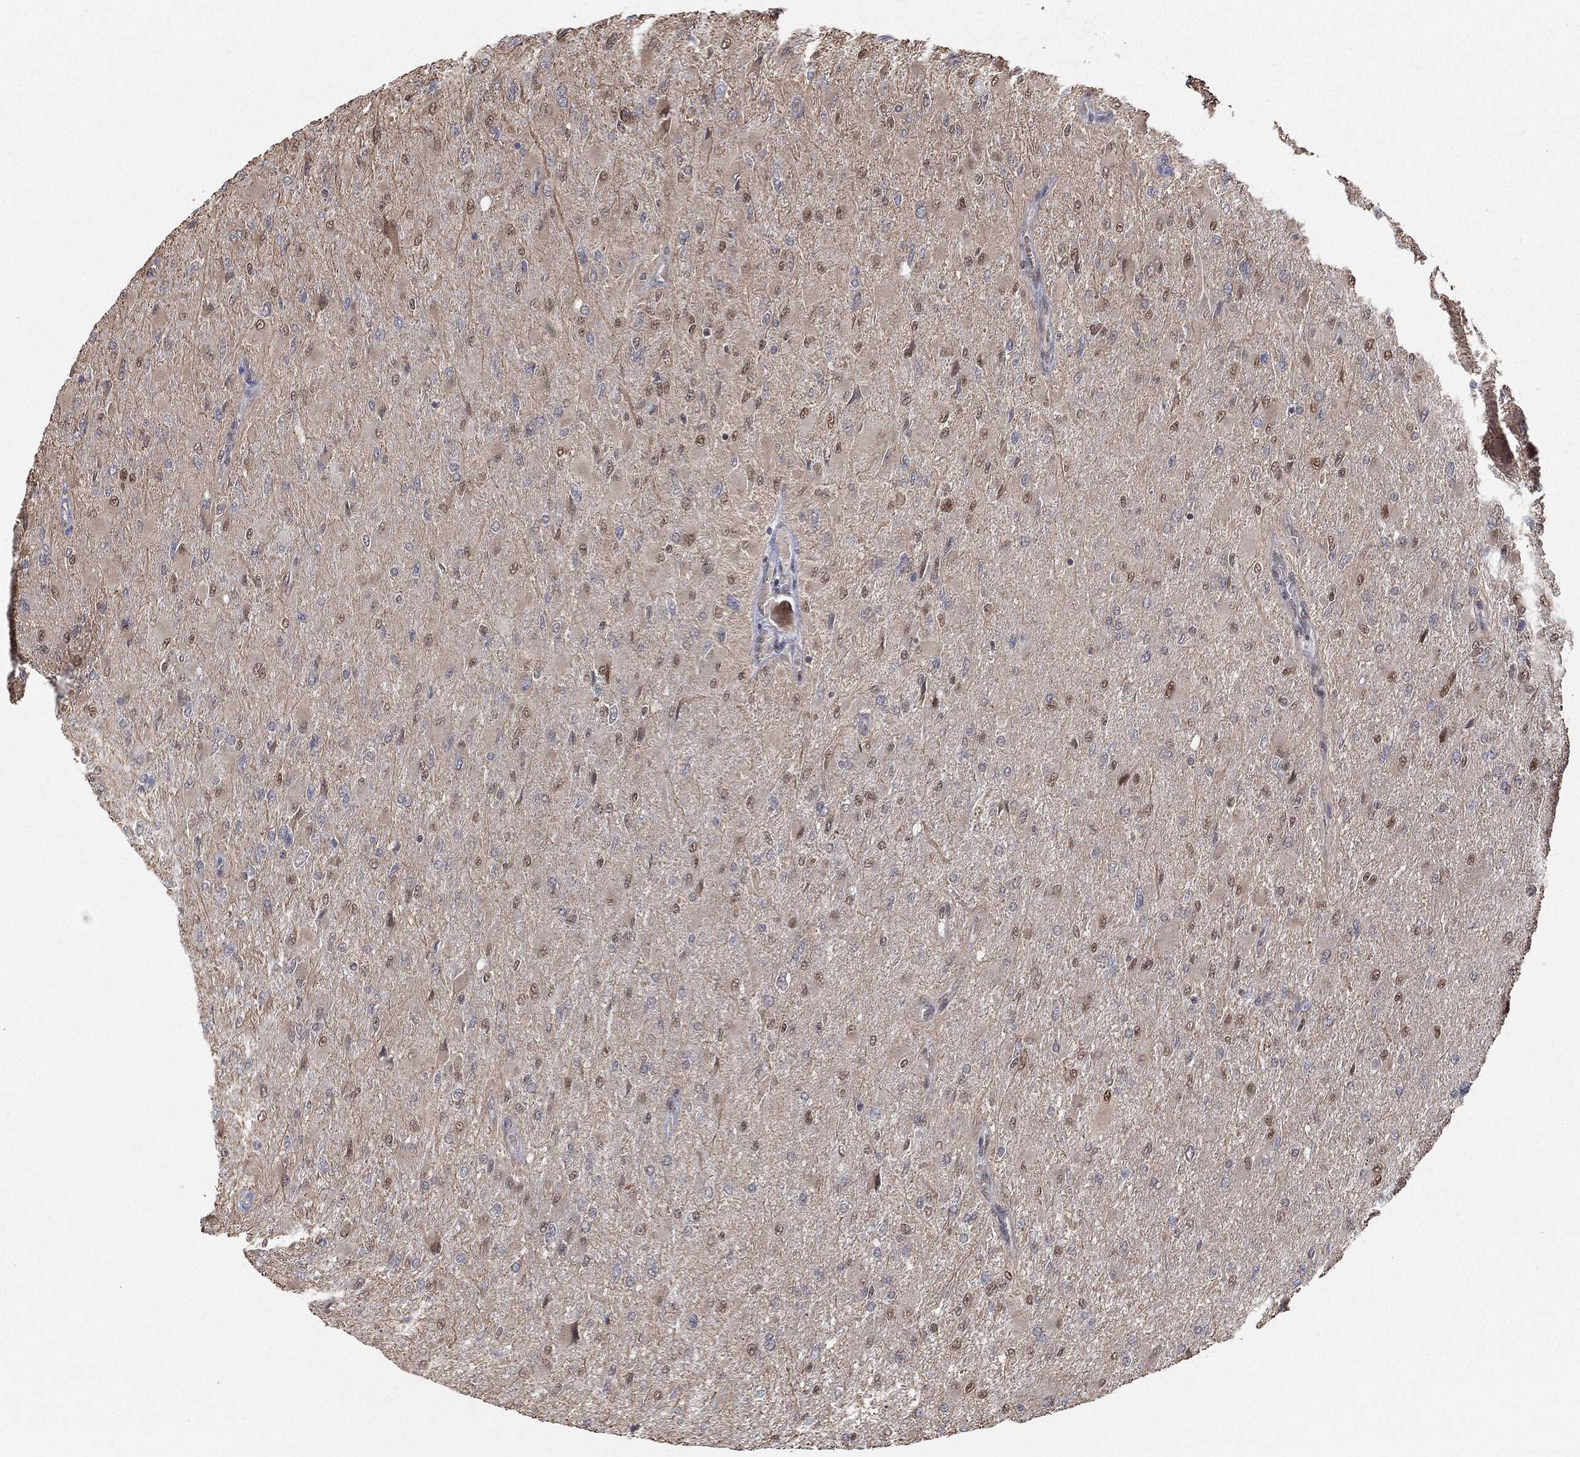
{"staining": {"intensity": "moderate", "quantity": "25%-75%", "location": "nuclear"}, "tissue": "glioma", "cell_type": "Tumor cells", "image_type": "cancer", "snomed": [{"axis": "morphology", "description": "Glioma, malignant, High grade"}, {"axis": "topography", "description": "Cerebral cortex"}], "caption": "The photomicrograph demonstrates immunohistochemical staining of glioma. There is moderate nuclear expression is identified in about 25%-75% of tumor cells.", "gene": "TP53RK", "patient": {"sex": "female", "age": 36}}